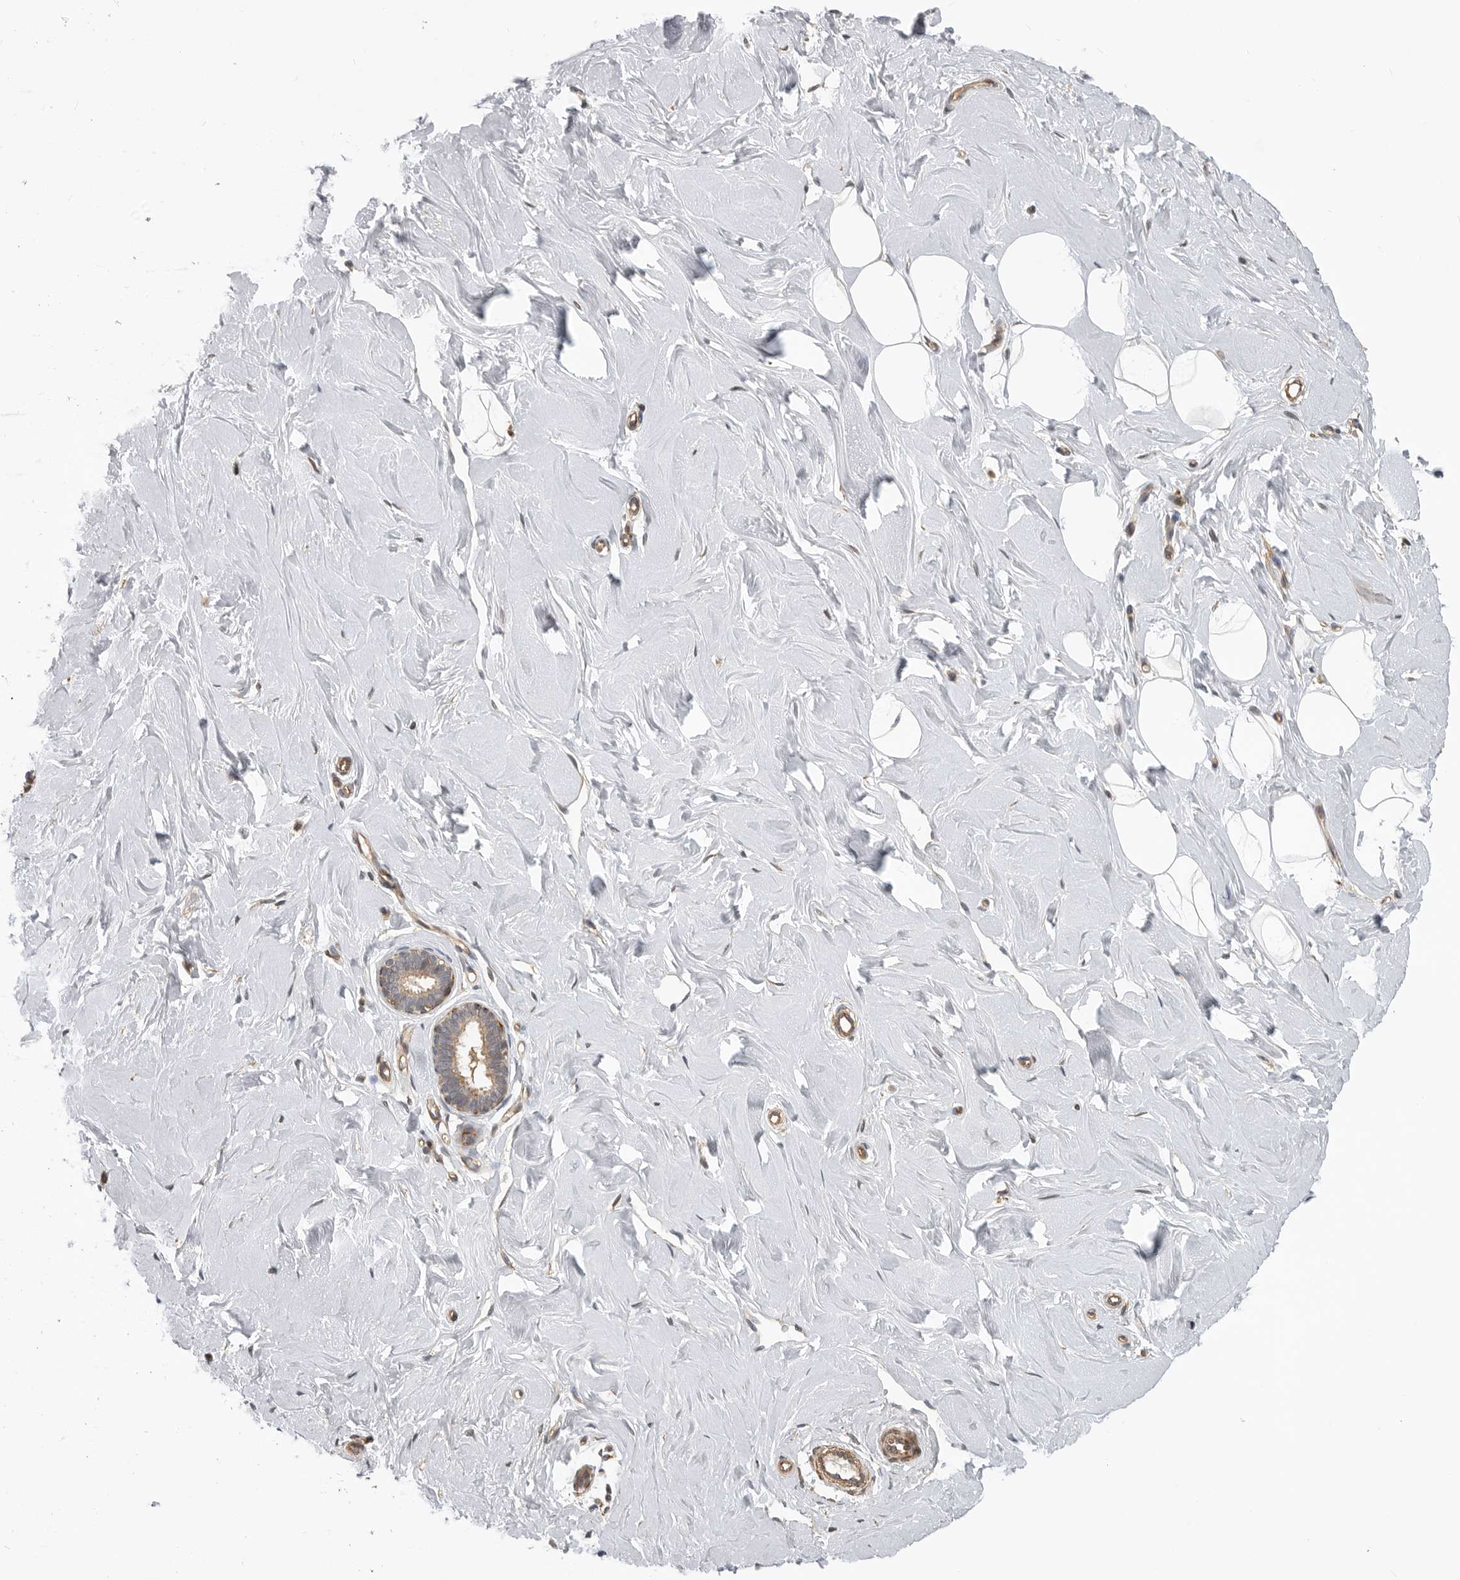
{"staining": {"intensity": "moderate", "quantity": "<25%", "location": "cytoplasmic/membranous"}, "tissue": "breast", "cell_type": "Adipocytes", "image_type": "normal", "snomed": [{"axis": "morphology", "description": "Normal tissue, NOS"}, {"axis": "topography", "description": "Breast"}], "caption": "IHC of normal breast shows low levels of moderate cytoplasmic/membranous expression in about <25% of adipocytes.", "gene": "TRIM56", "patient": {"sex": "female", "age": 23}}